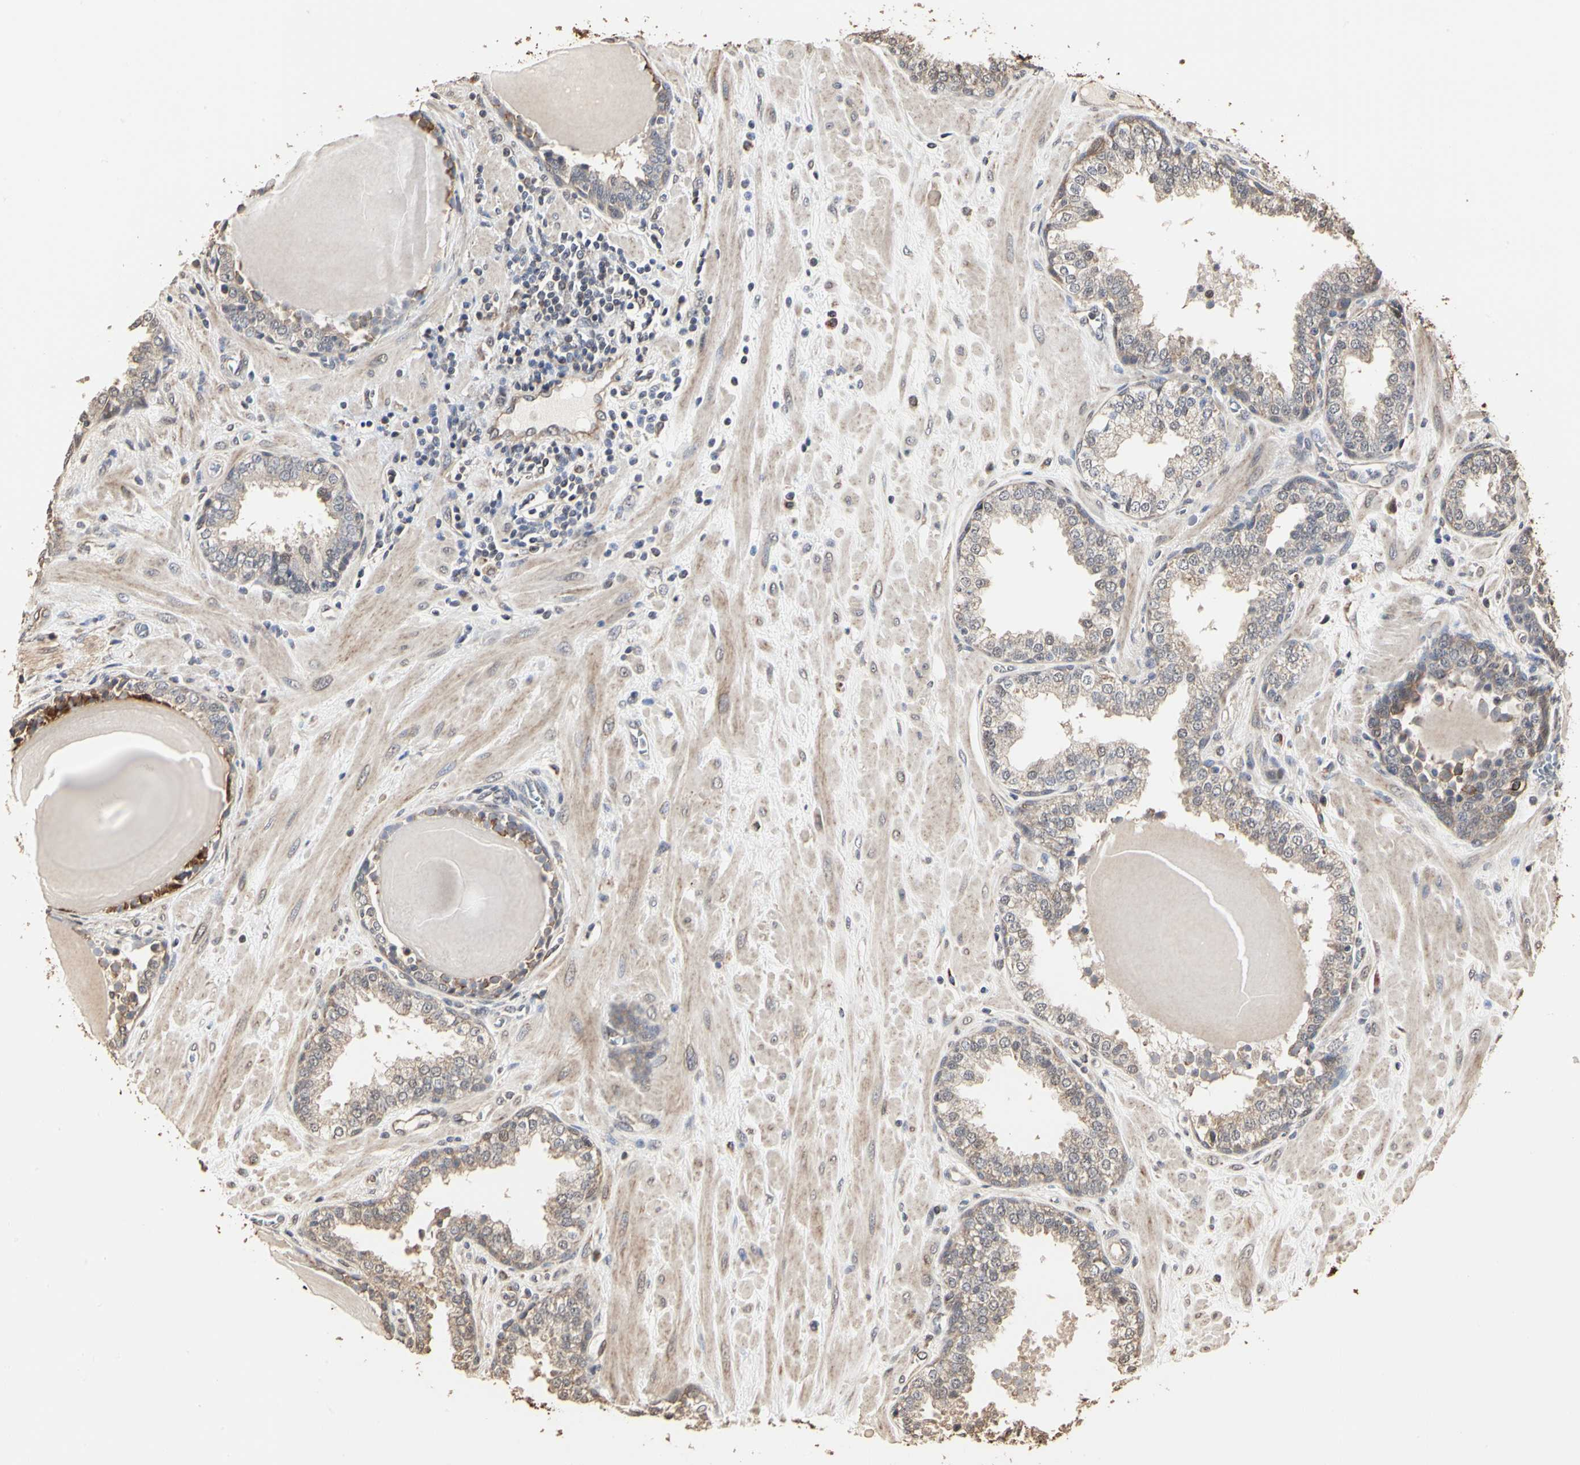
{"staining": {"intensity": "strong", "quantity": ">75%", "location": "cytoplasmic/membranous"}, "tissue": "prostate", "cell_type": "Glandular cells", "image_type": "normal", "snomed": [{"axis": "morphology", "description": "Normal tissue, NOS"}, {"axis": "topography", "description": "Prostate"}], "caption": "Protein staining of normal prostate shows strong cytoplasmic/membranous positivity in approximately >75% of glandular cells. Immunohistochemistry stains the protein in brown and the nuclei are stained blue.", "gene": "TAOK1", "patient": {"sex": "male", "age": 51}}